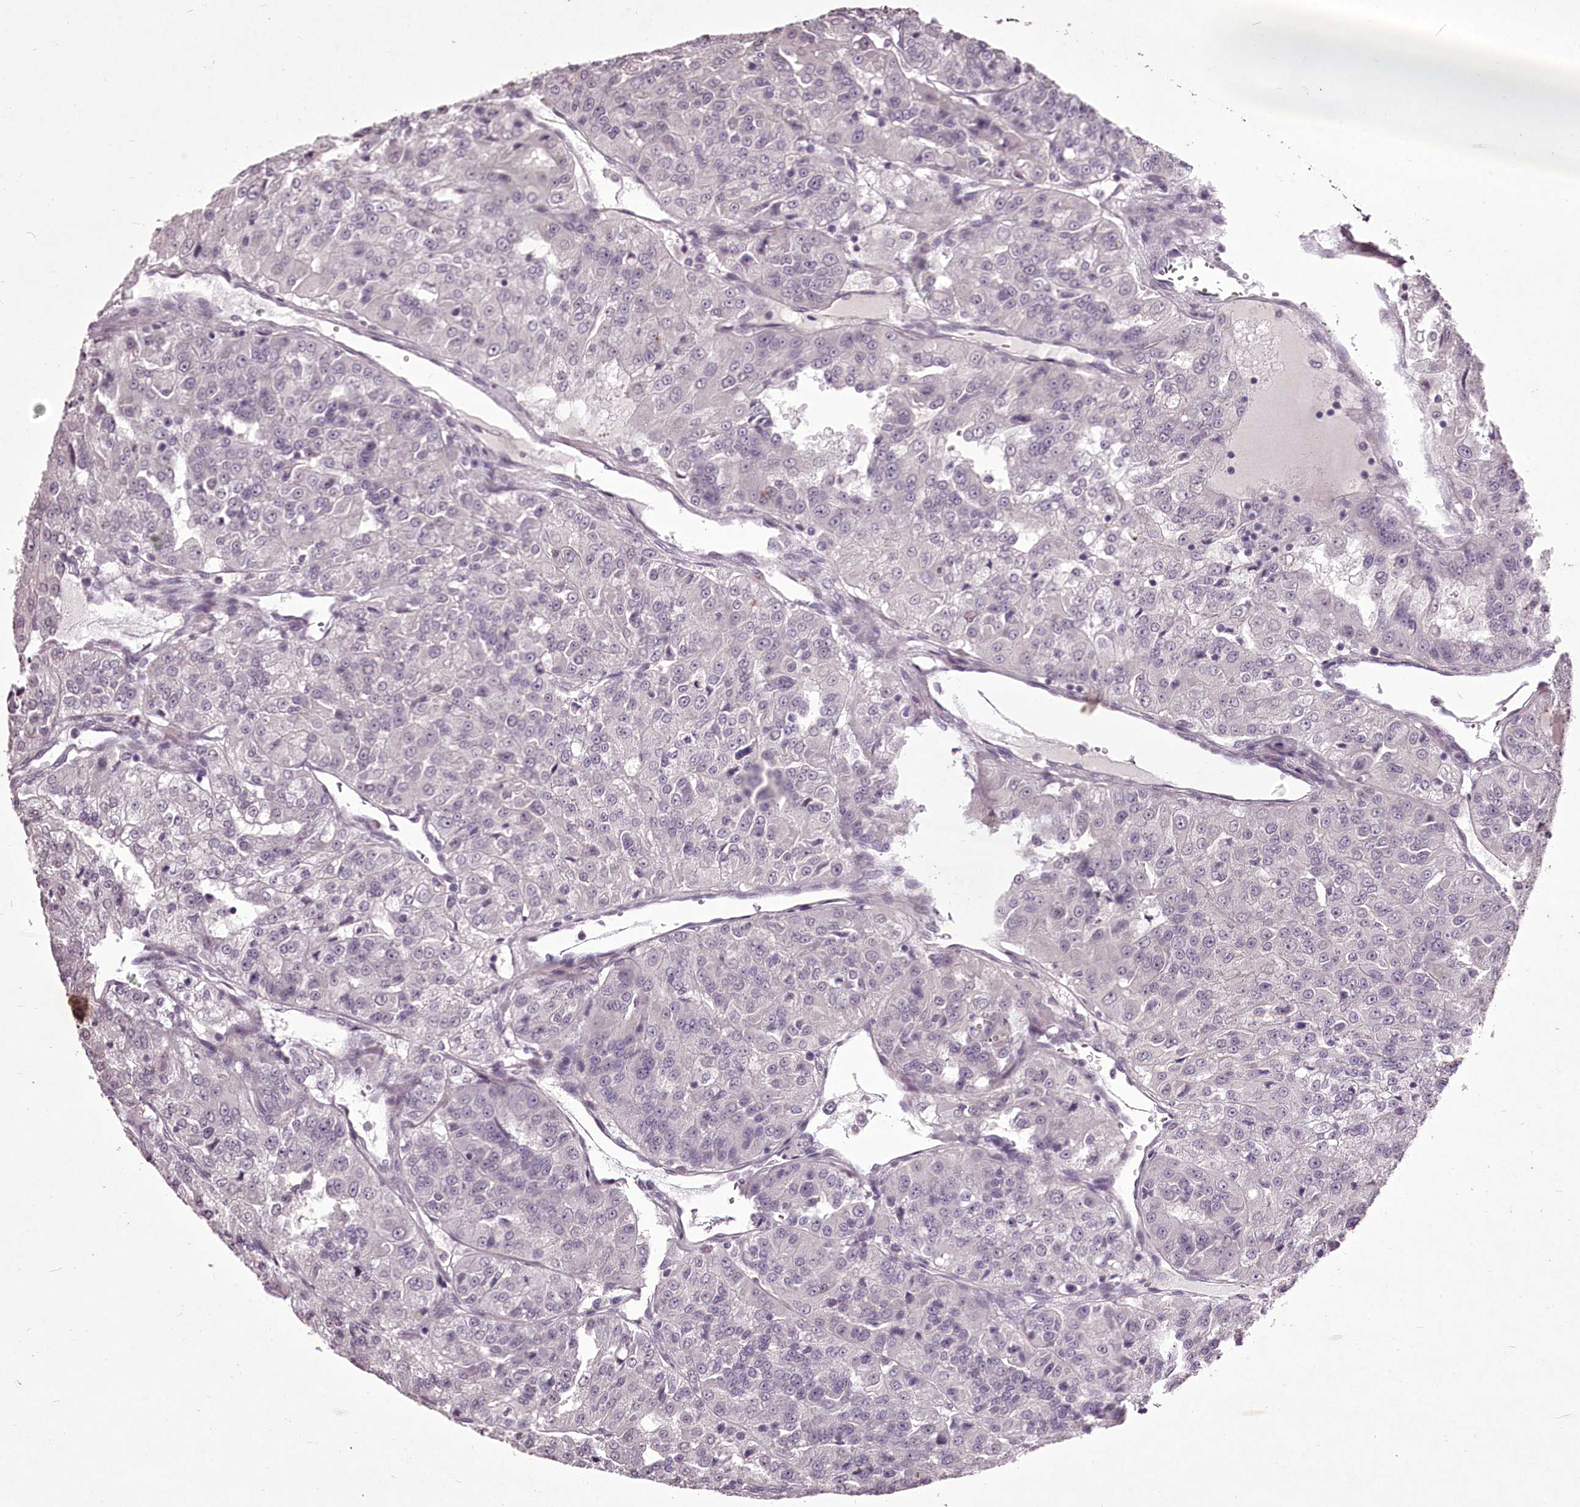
{"staining": {"intensity": "negative", "quantity": "none", "location": "none"}, "tissue": "renal cancer", "cell_type": "Tumor cells", "image_type": "cancer", "snomed": [{"axis": "morphology", "description": "Adenocarcinoma, NOS"}, {"axis": "topography", "description": "Kidney"}], "caption": "Renal cancer (adenocarcinoma) stained for a protein using IHC demonstrates no staining tumor cells.", "gene": "C1orf56", "patient": {"sex": "female", "age": 63}}